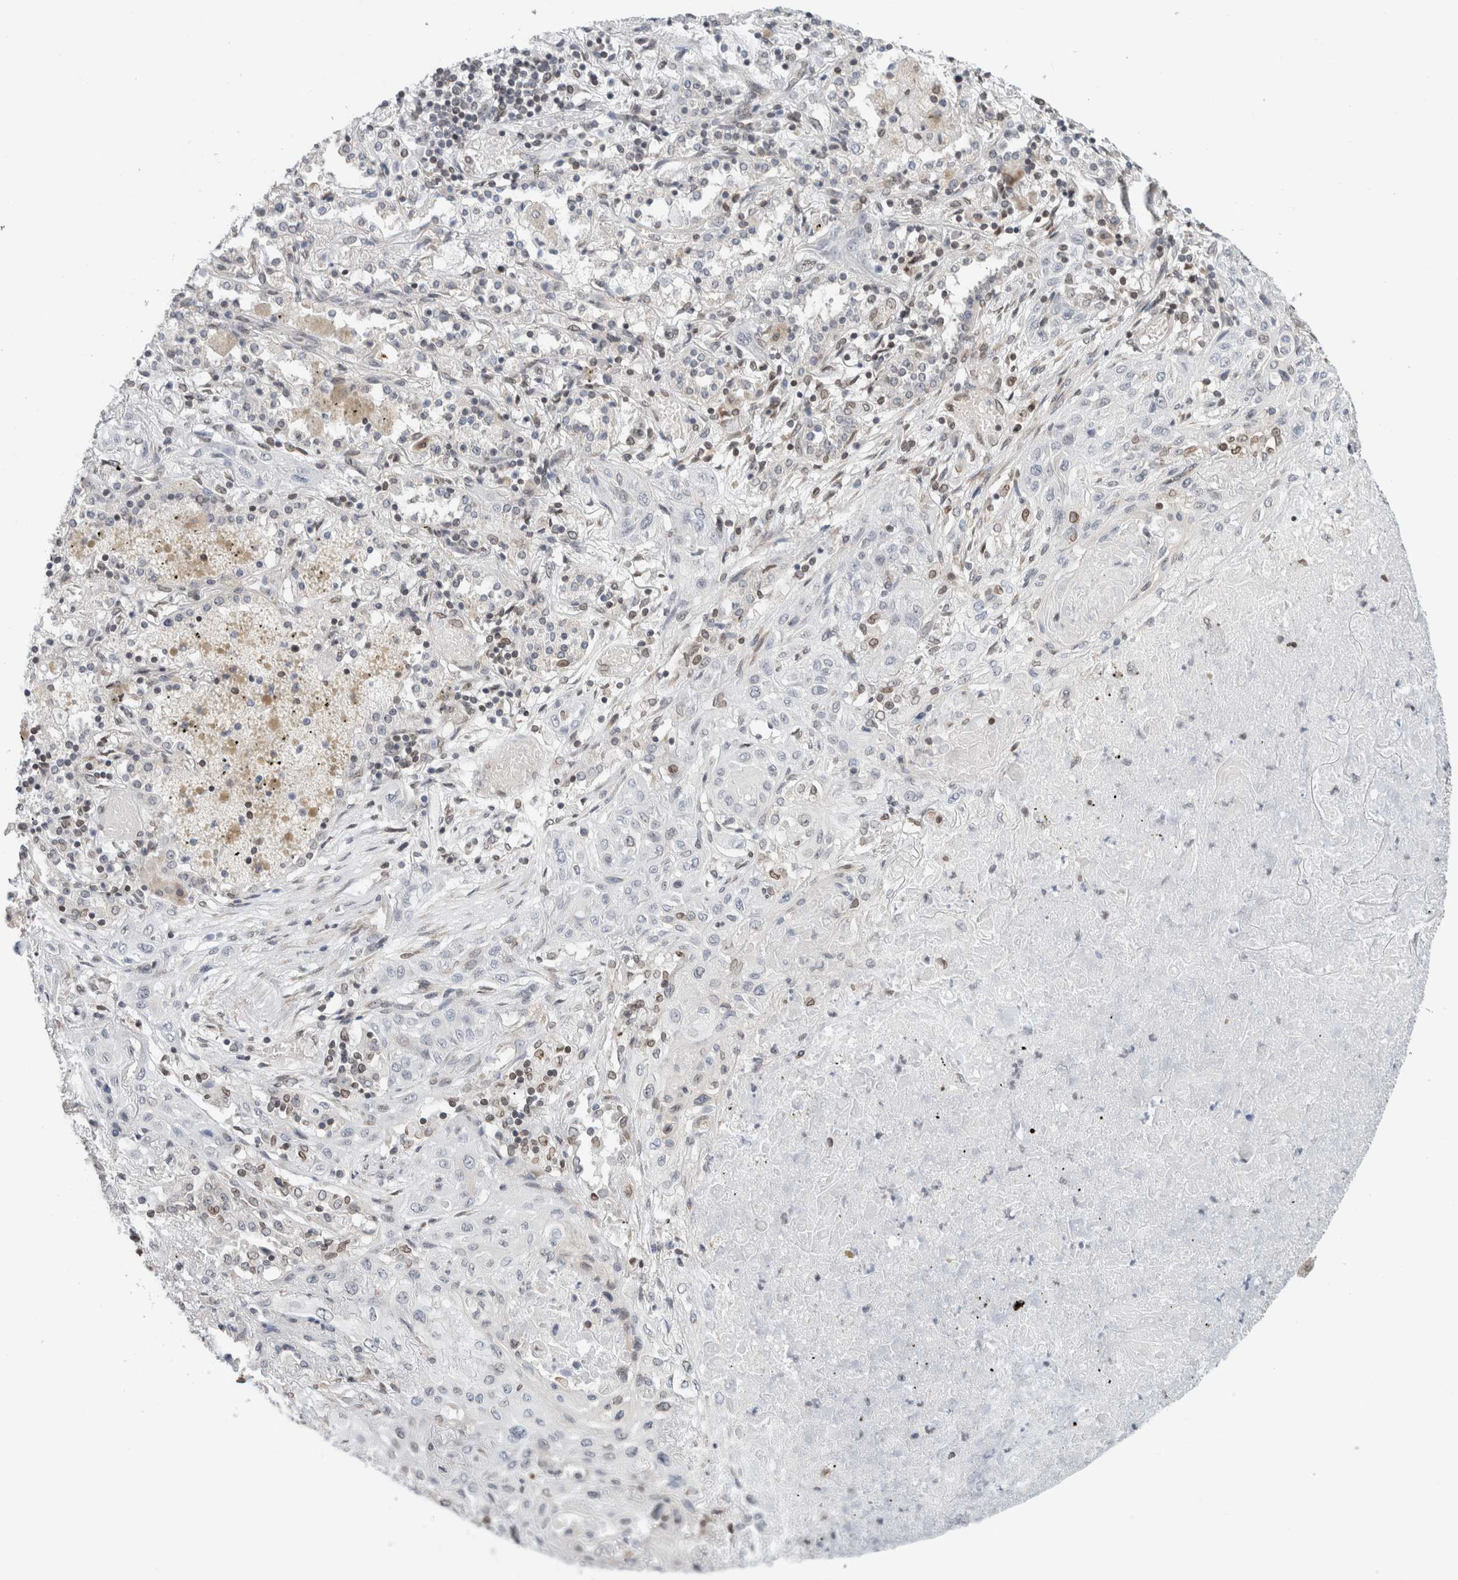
{"staining": {"intensity": "negative", "quantity": "none", "location": "none"}, "tissue": "lung cancer", "cell_type": "Tumor cells", "image_type": "cancer", "snomed": [{"axis": "morphology", "description": "Squamous cell carcinoma, NOS"}, {"axis": "topography", "description": "Lung"}], "caption": "The photomicrograph reveals no staining of tumor cells in lung squamous cell carcinoma.", "gene": "RBMX2", "patient": {"sex": "female", "age": 47}}